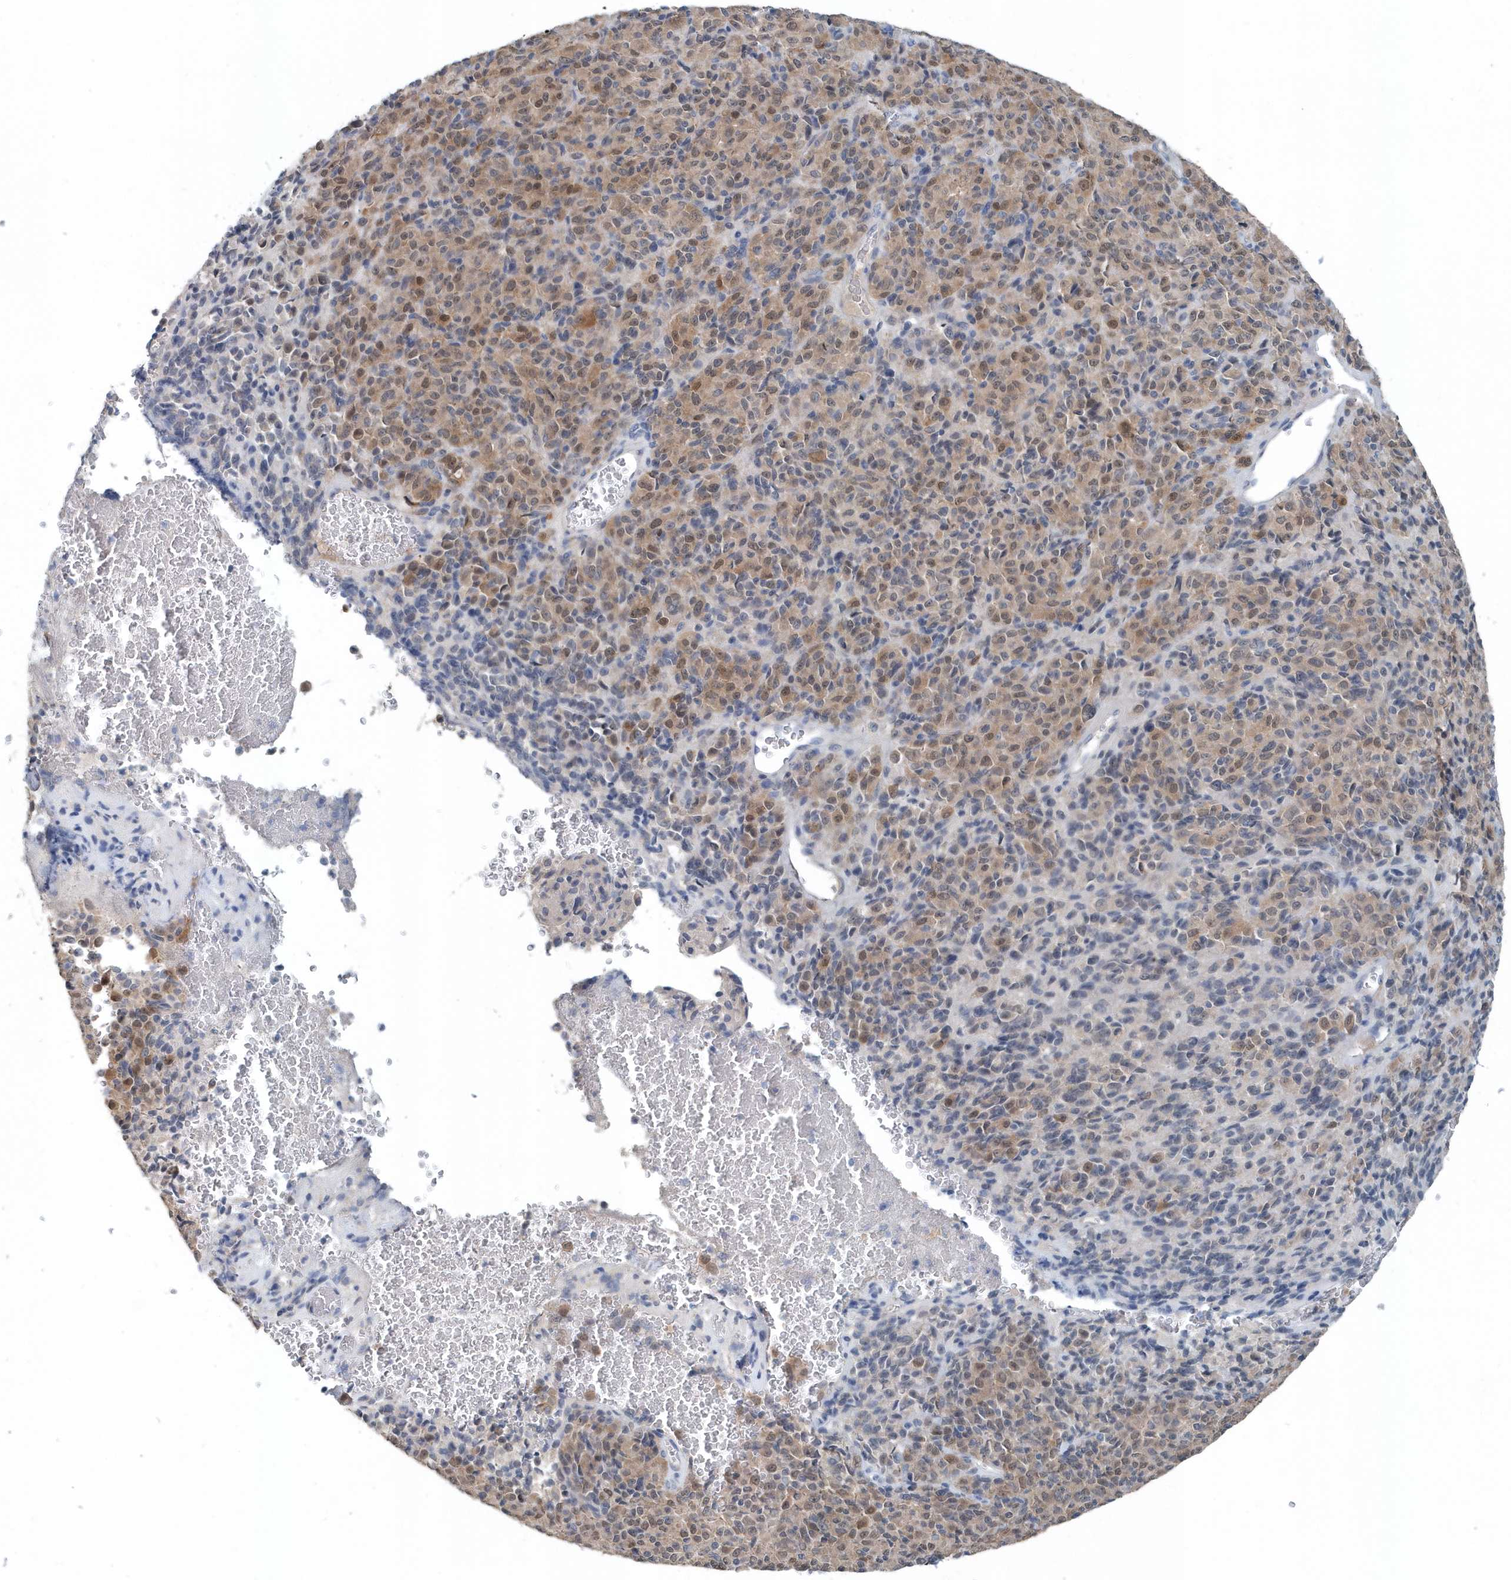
{"staining": {"intensity": "moderate", "quantity": "25%-75%", "location": "cytoplasmic/membranous,nuclear"}, "tissue": "melanoma", "cell_type": "Tumor cells", "image_type": "cancer", "snomed": [{"axis": "morphology", "description": "Malignant melanoma, Metastatic site"}, {"axis": "topography", "description": "Brain"}], "caption": "An immunohistochemistry histopathology image of tumor tissue is shown. Protein staining in brown shows moderate cytoplasmic/membranous and nuclear positivity in malignant melanoma (metastatic site) within tumor cells. The staining was performed using DAB (3,3'-diaminobenzidine), with brown indicating positive protein expression. Nuclei are stained blue with hematoxylin.", "gene": "PFN2", "patient": {"sex": "female", "age": 56}}